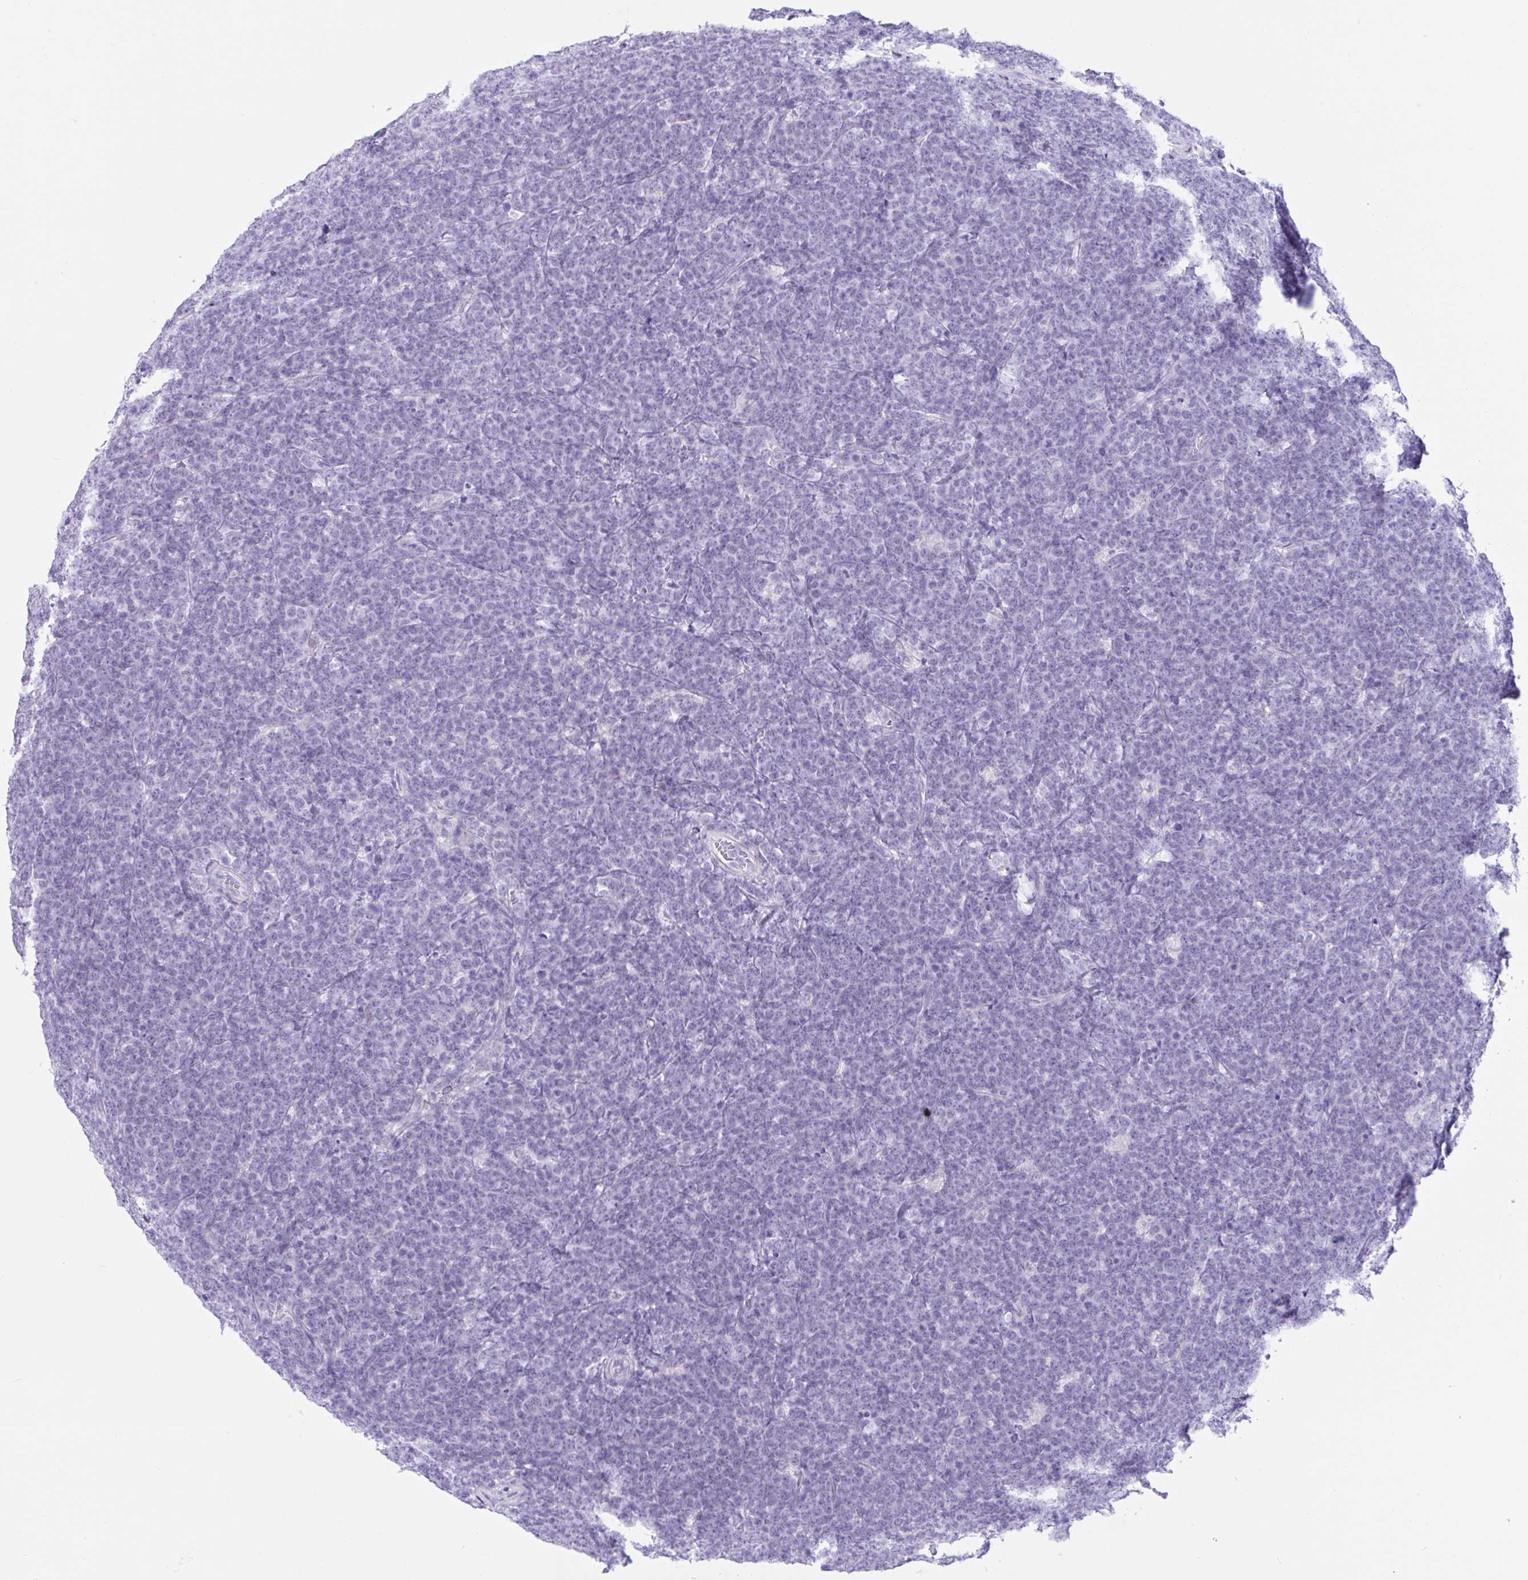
{"staining": {"intensity": "negative", "quantity": "none", "location": "none"}, "tissue": "lymphoma", "cell_type": "Tumor cells", "image_type": "cancer", "snomed": [{"axis": "morphology", "description": "Malignant lymphoma, non-Hodgkin's type, High grade"}, {"axis": "topography", "description": "Small intestine"}, {"axis": "topography", "description": "Colon"}], "caption": "Immunohistochemistry (IHC) photomicrograph of neoplastic tissue: high-grade malignant lymphoma, non-Hodgkin's type stained with DAB demonstrates no significant protein staining in tumor cells. (DAB (3,3'-diaminobenzidine) IHC with hematoxylin counter stain).", "gene": "SEL1L2", "patient": {"sex": "male", "age": 8}}